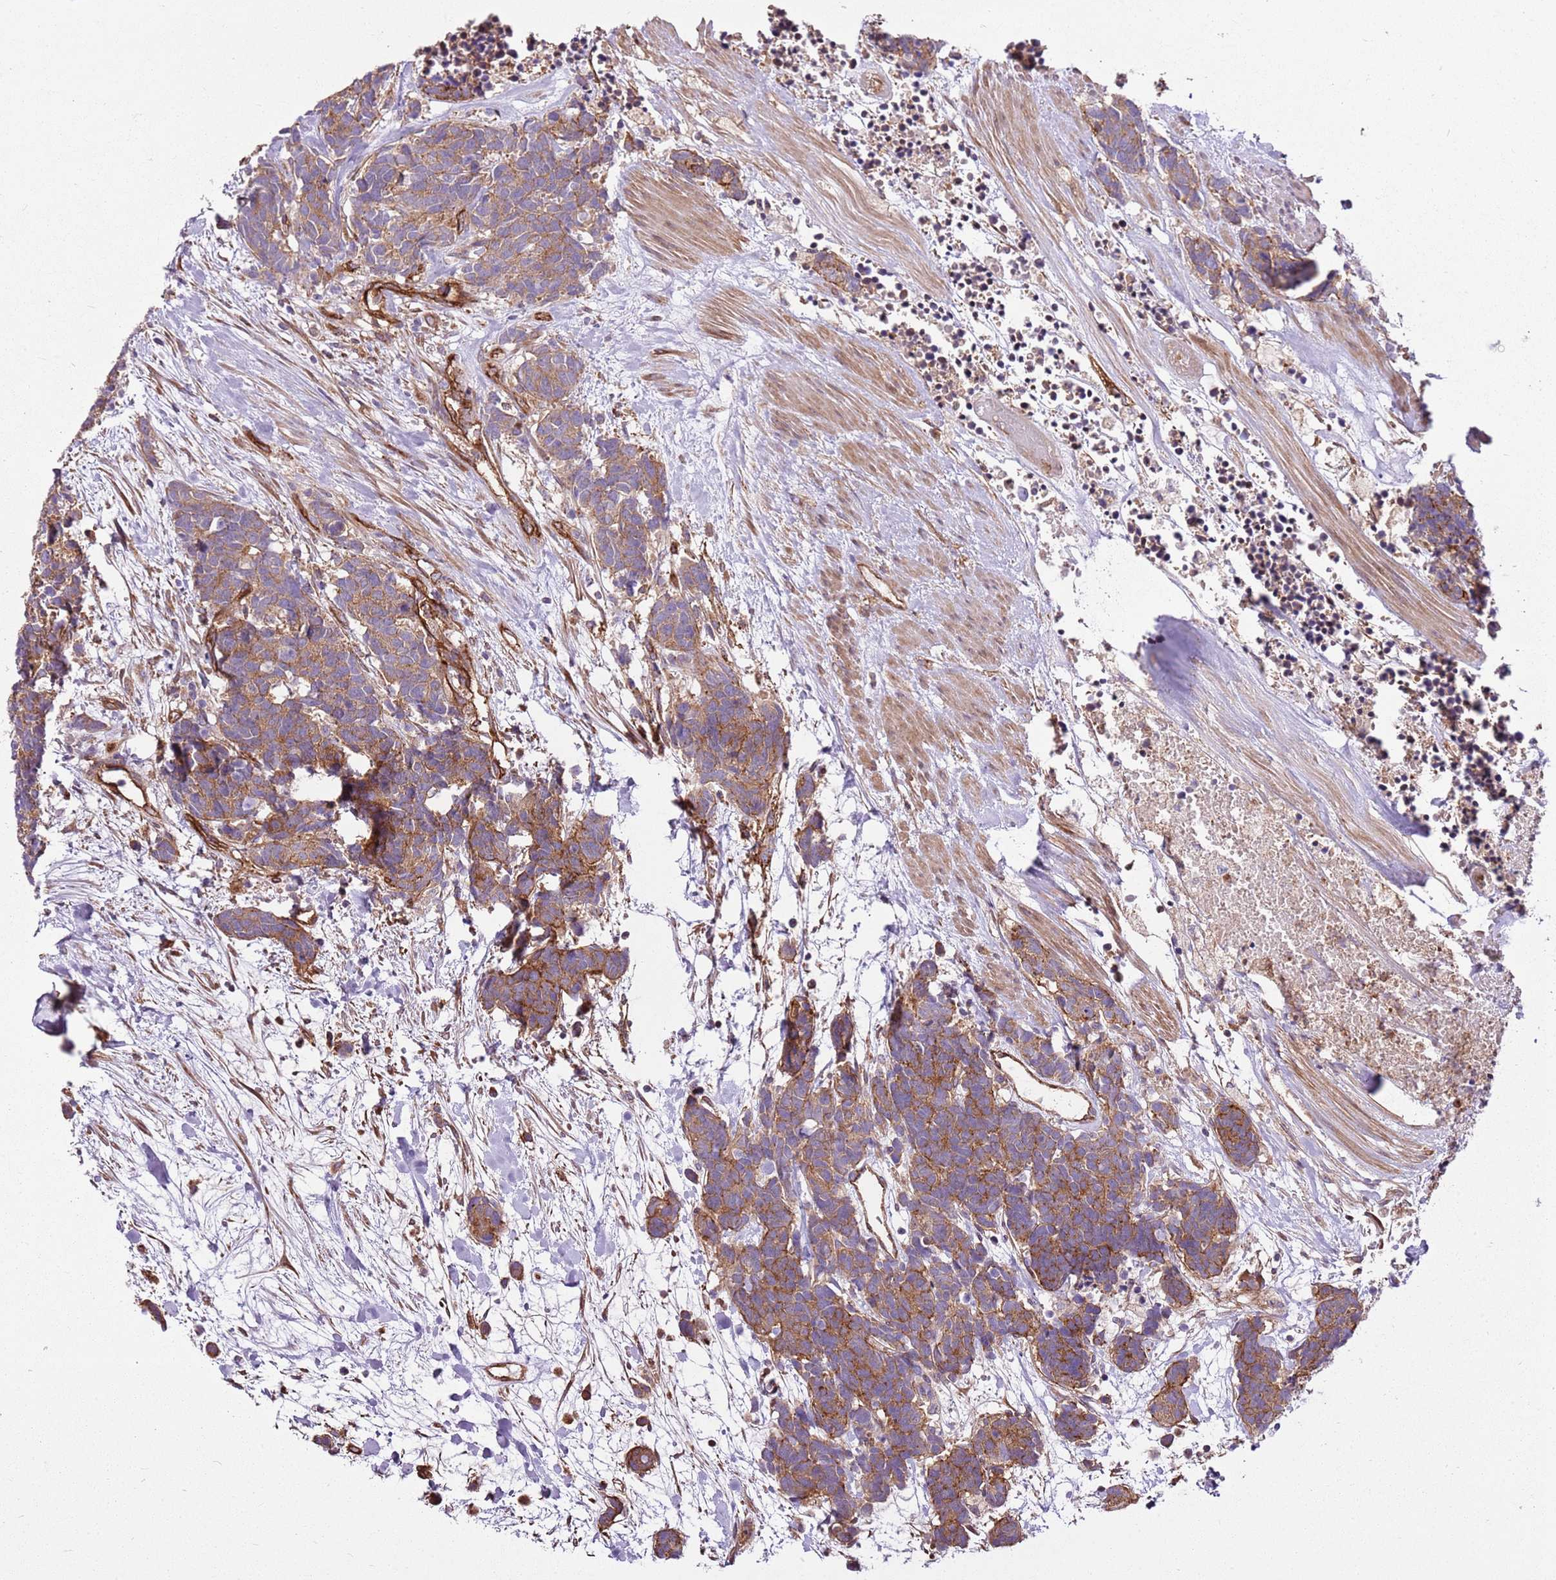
{"staining": {"intensity": "moderate", "quantity": ">75%", "location": "cytoplasmic/membranous"}, "tissue": "carcinoid", "cell_type": "Tumor cells", "image_type": "cancer", "snomed": [{"axis": "morphology", "description": "Carcinoma, NOS"}, {"axis": "morphology", "description": "Carcinoid, malignant, NOS"}, {"axis": "topography", "description": "Prostate"}], "caption": "DAB (3,3'-diaminobenzidine) immunohistochemical staining of human malignant carcinoid shows moderate cytoplasmic/membranous protein expression in about >75% of tumor cells.", "gene": "ZNF827", "patient": {"sex": "male", "age": 57}}